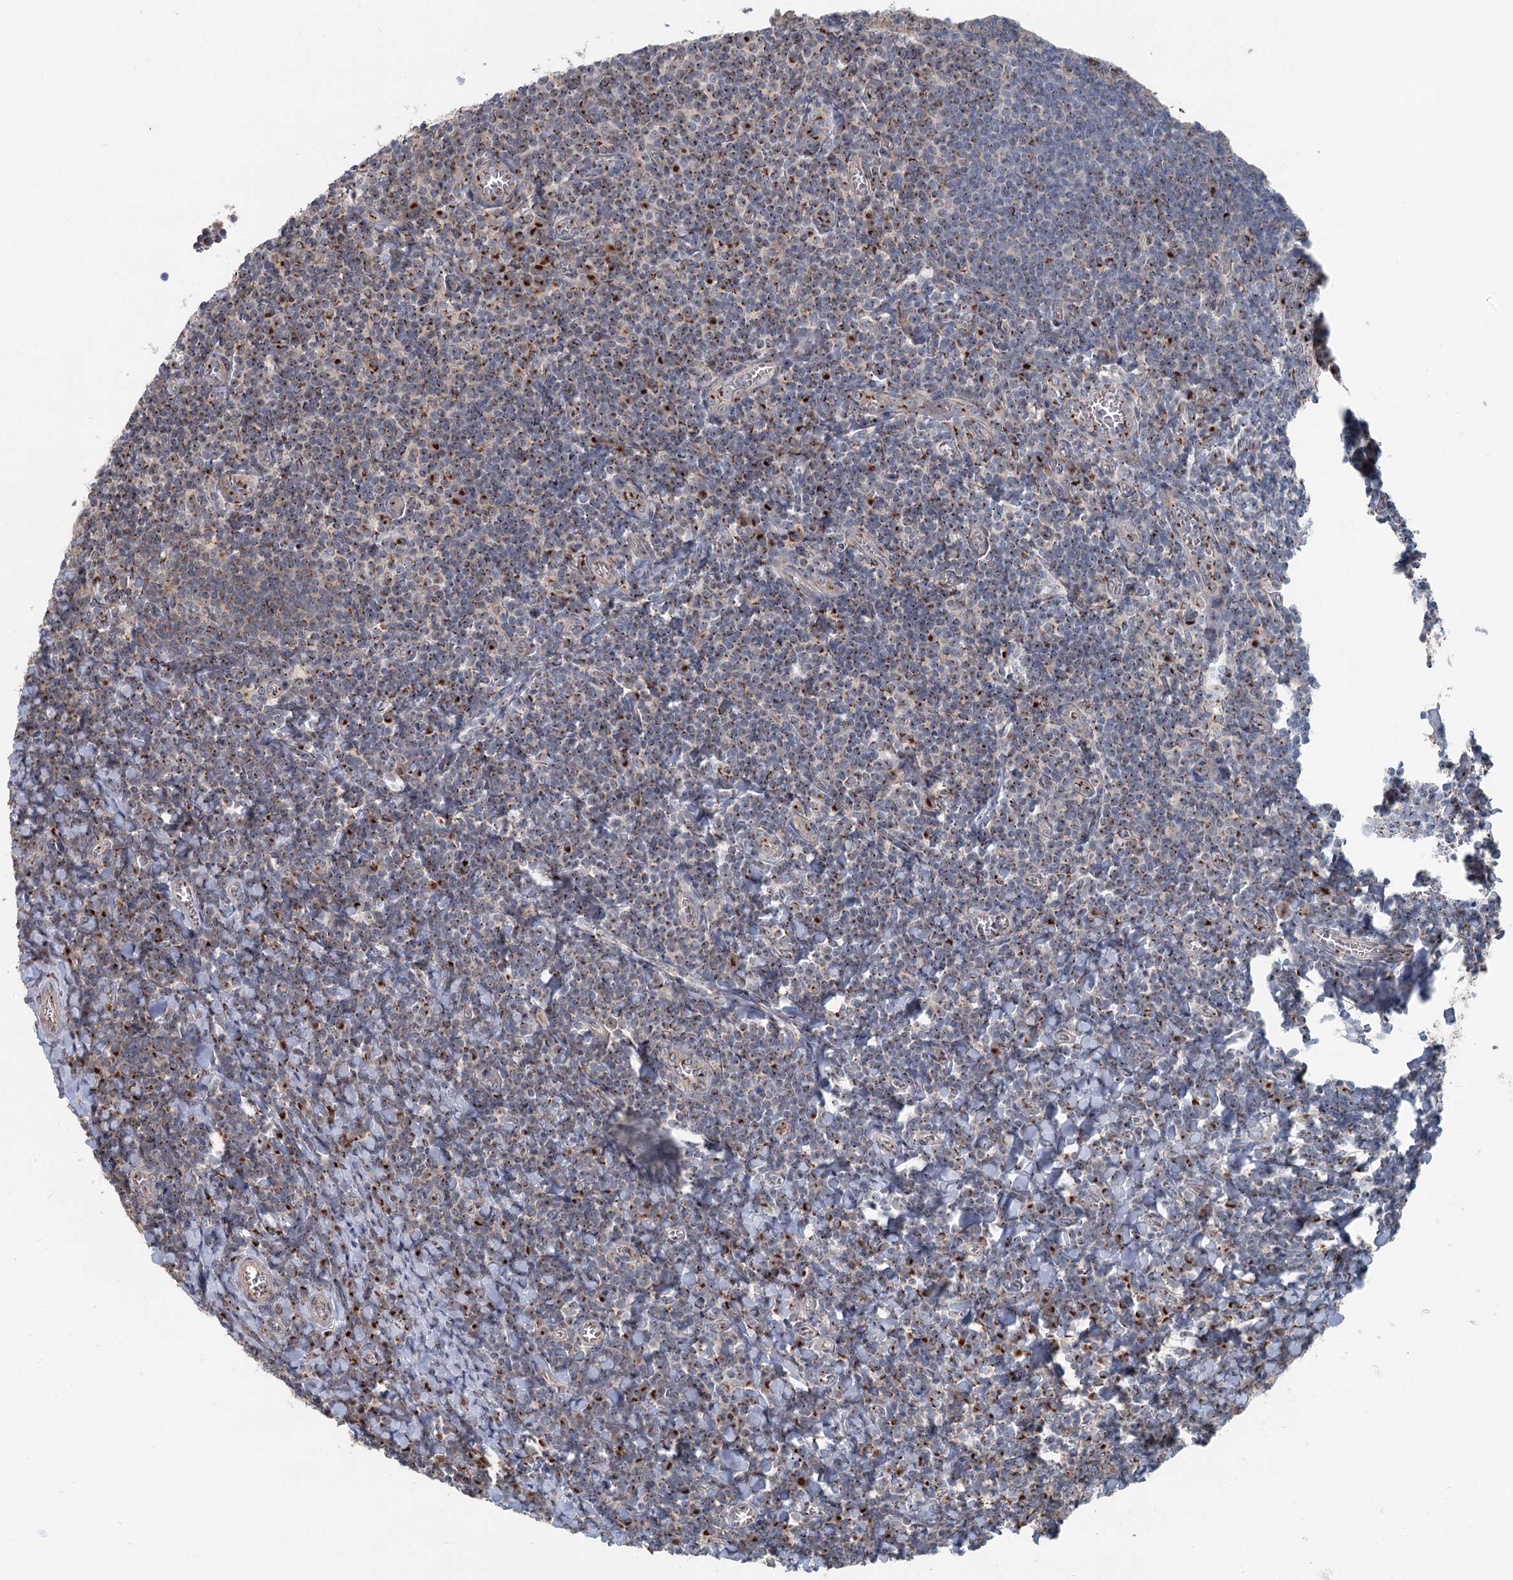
{"staining": {"intensity": "strong", "quantity": "25%-75%", "location": "cytoplasmic/membranous"}, "tissue": "tonsil", "cell_type": "Germinal center cells", "image_type": "normal", "snomed": [{"axis": "morphology", "description": "Normal tissue, NOS"}, {"axis": "topography", "description": "Tonsil"}], "caption": "About 25%-75% of germinal center cells in benign human tonsil display strong cytoplasmic/membranous protein staining as visualized by brown immunohistochemical staining.", "gene": "ITIH5", "patient": {"sex": "male", "age": 27}}